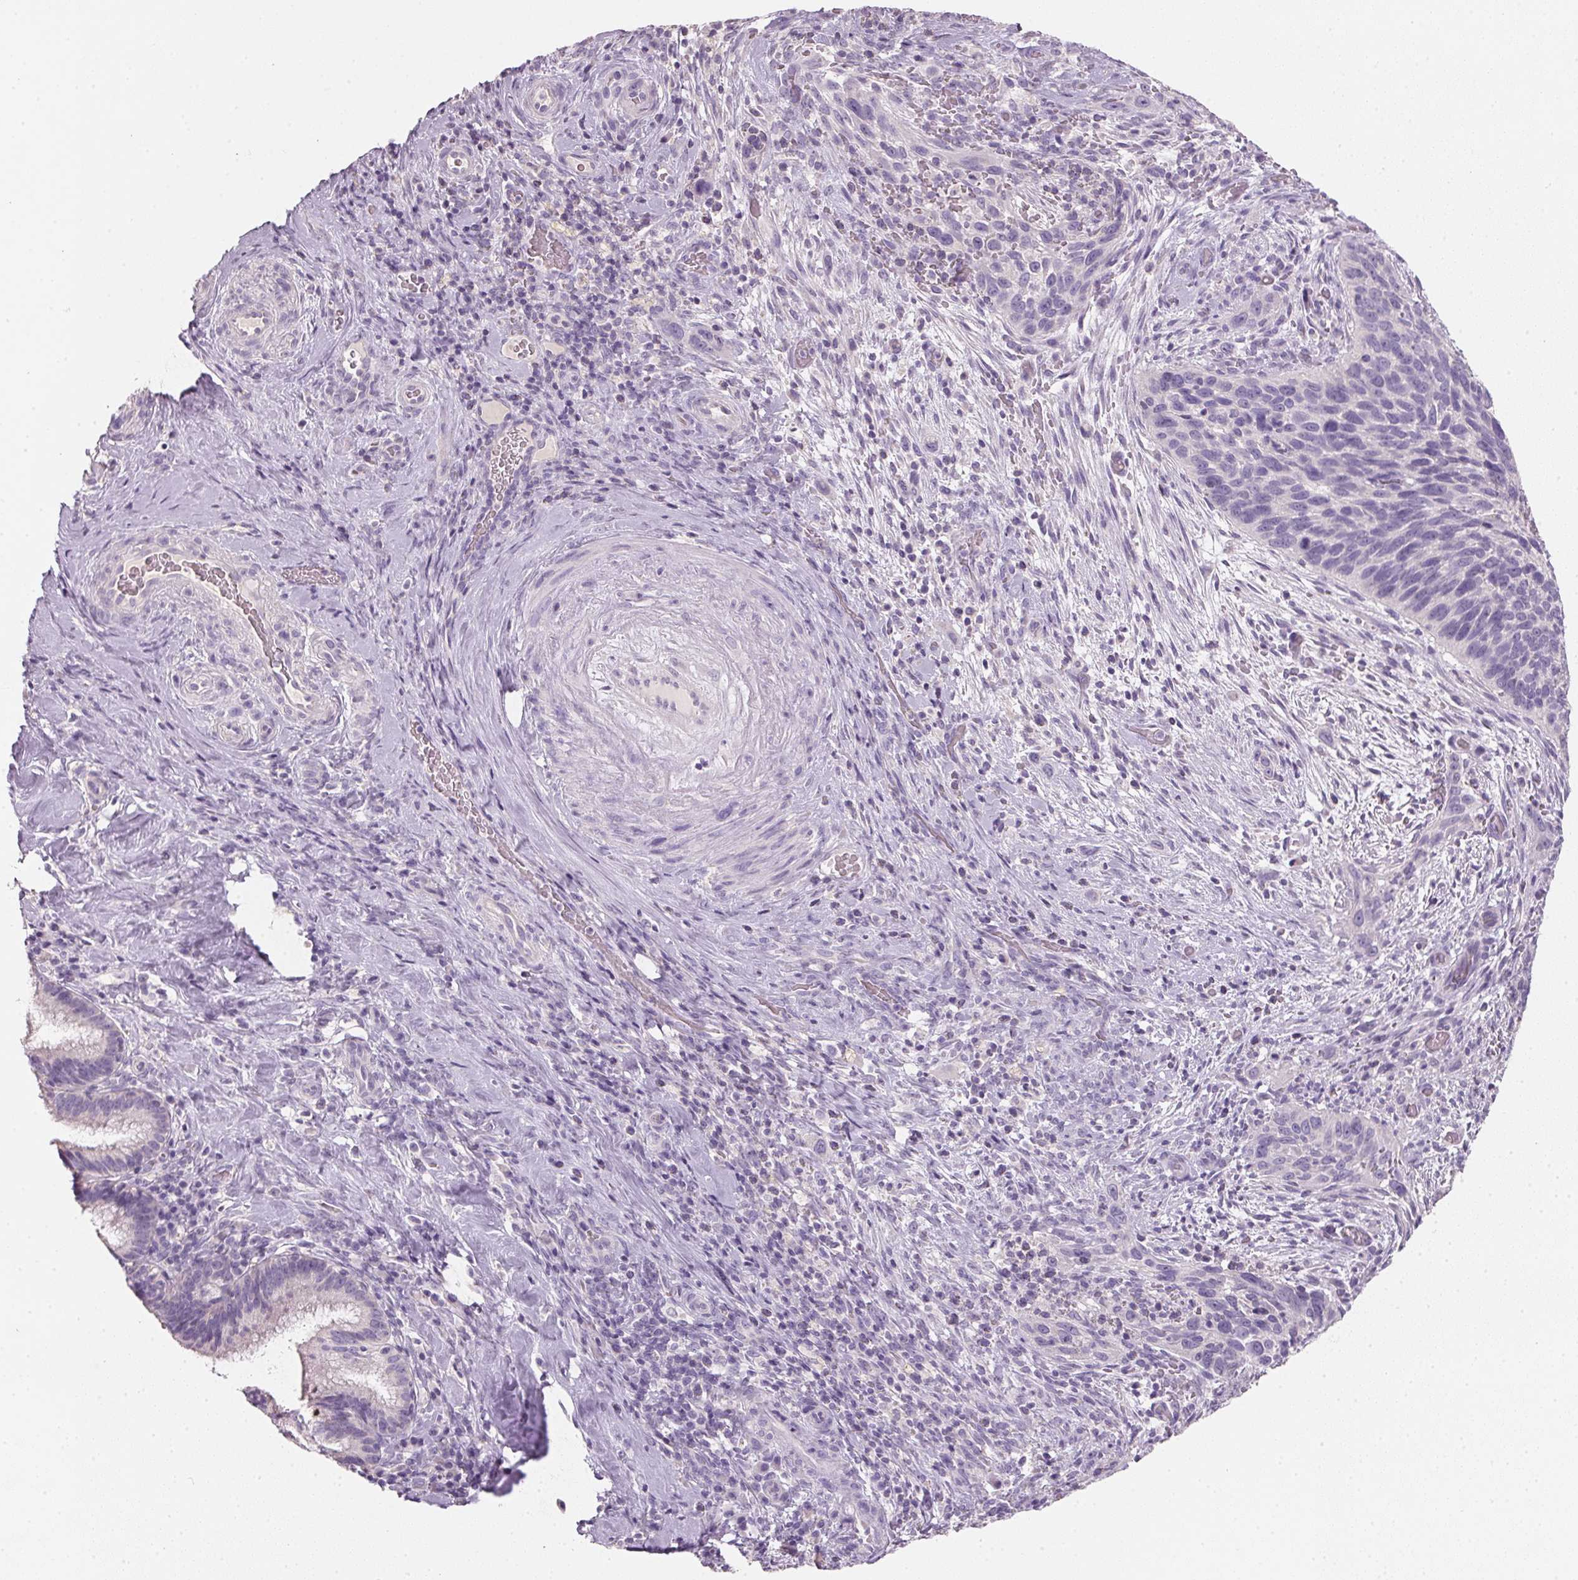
{"staining": {"intensity": "negative", "quantity": "none", "location": "none"}, "tissue": "cervical cancer", "cell_type": "Tumor cells", "image_type": "cancer", "snomed": [{"axis": "morphology", "description": "Squamous cell carcinoma, NOS"}, {"axis": "topography", "description": "Cervix"}], "caption": "The immunohistochemistry image has no significant positivity in tumor cells of squamous cell carcinoma (cervical) tissue.", "gene": "HSD17B1", "patient": {"sex": "female", "age": 51}}